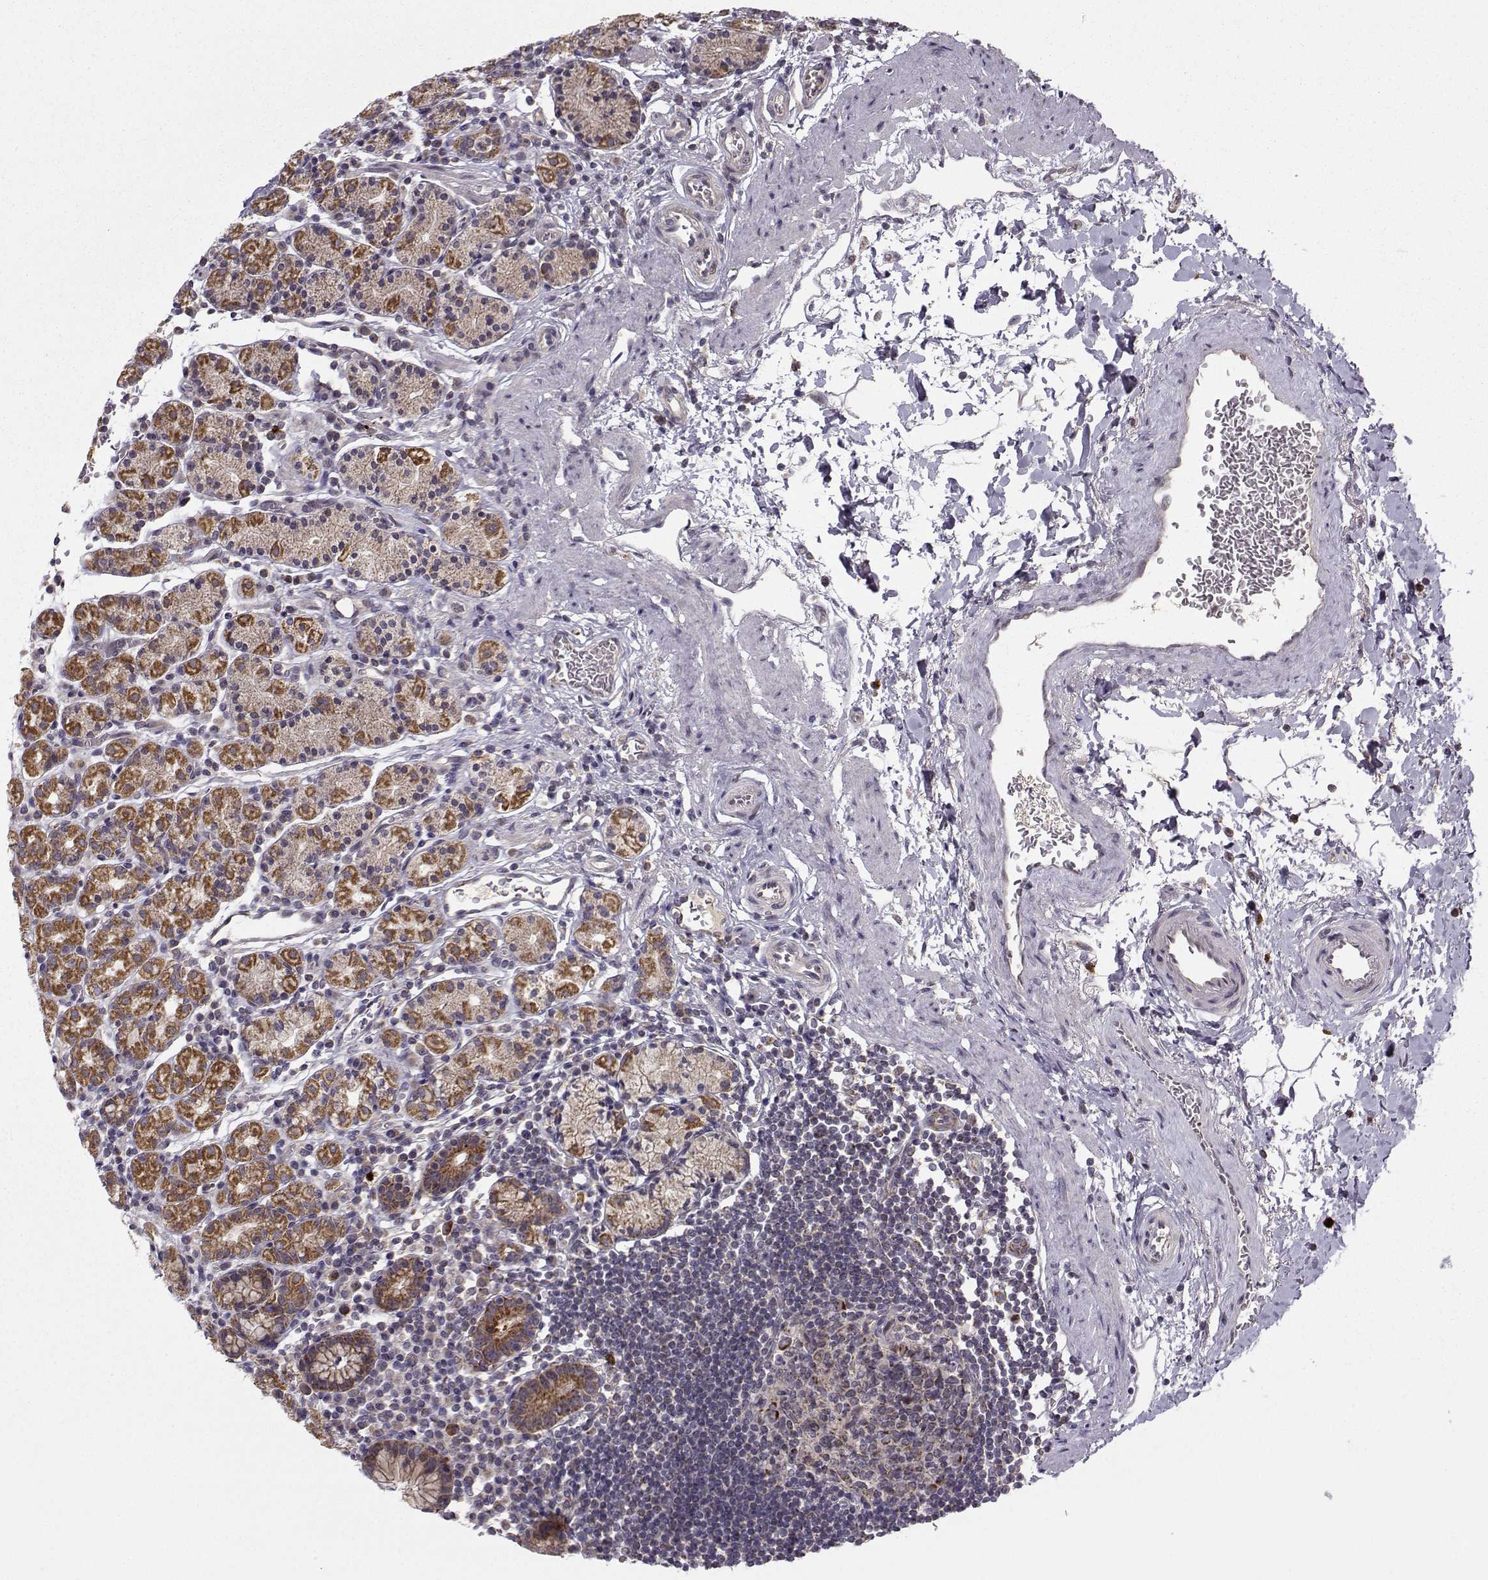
{"staining": {"intensity": "strong", "quantity": "25%-75%", "location": "cytoplasmic/membranous"}, "tissue": "stomach", "cell_type": "Glandular cells", "image_type": "normal", "snomed": [{"axis": "morphology", "description": "Normal tissue, NOS"}, {"axis": "topography", "description": "Stomach, upper"}, {"axis": "topography", "description": "Stomach"}], "caption": "Protein staining exhibits strong cytoplasmic/membranous expression in about 25%-75% of glandular cells in normal stomach. (IHC, brightfield microscopy, high magnification).", "gene": "NECAB3", "patient": {"sex": "male", "age": 62}}